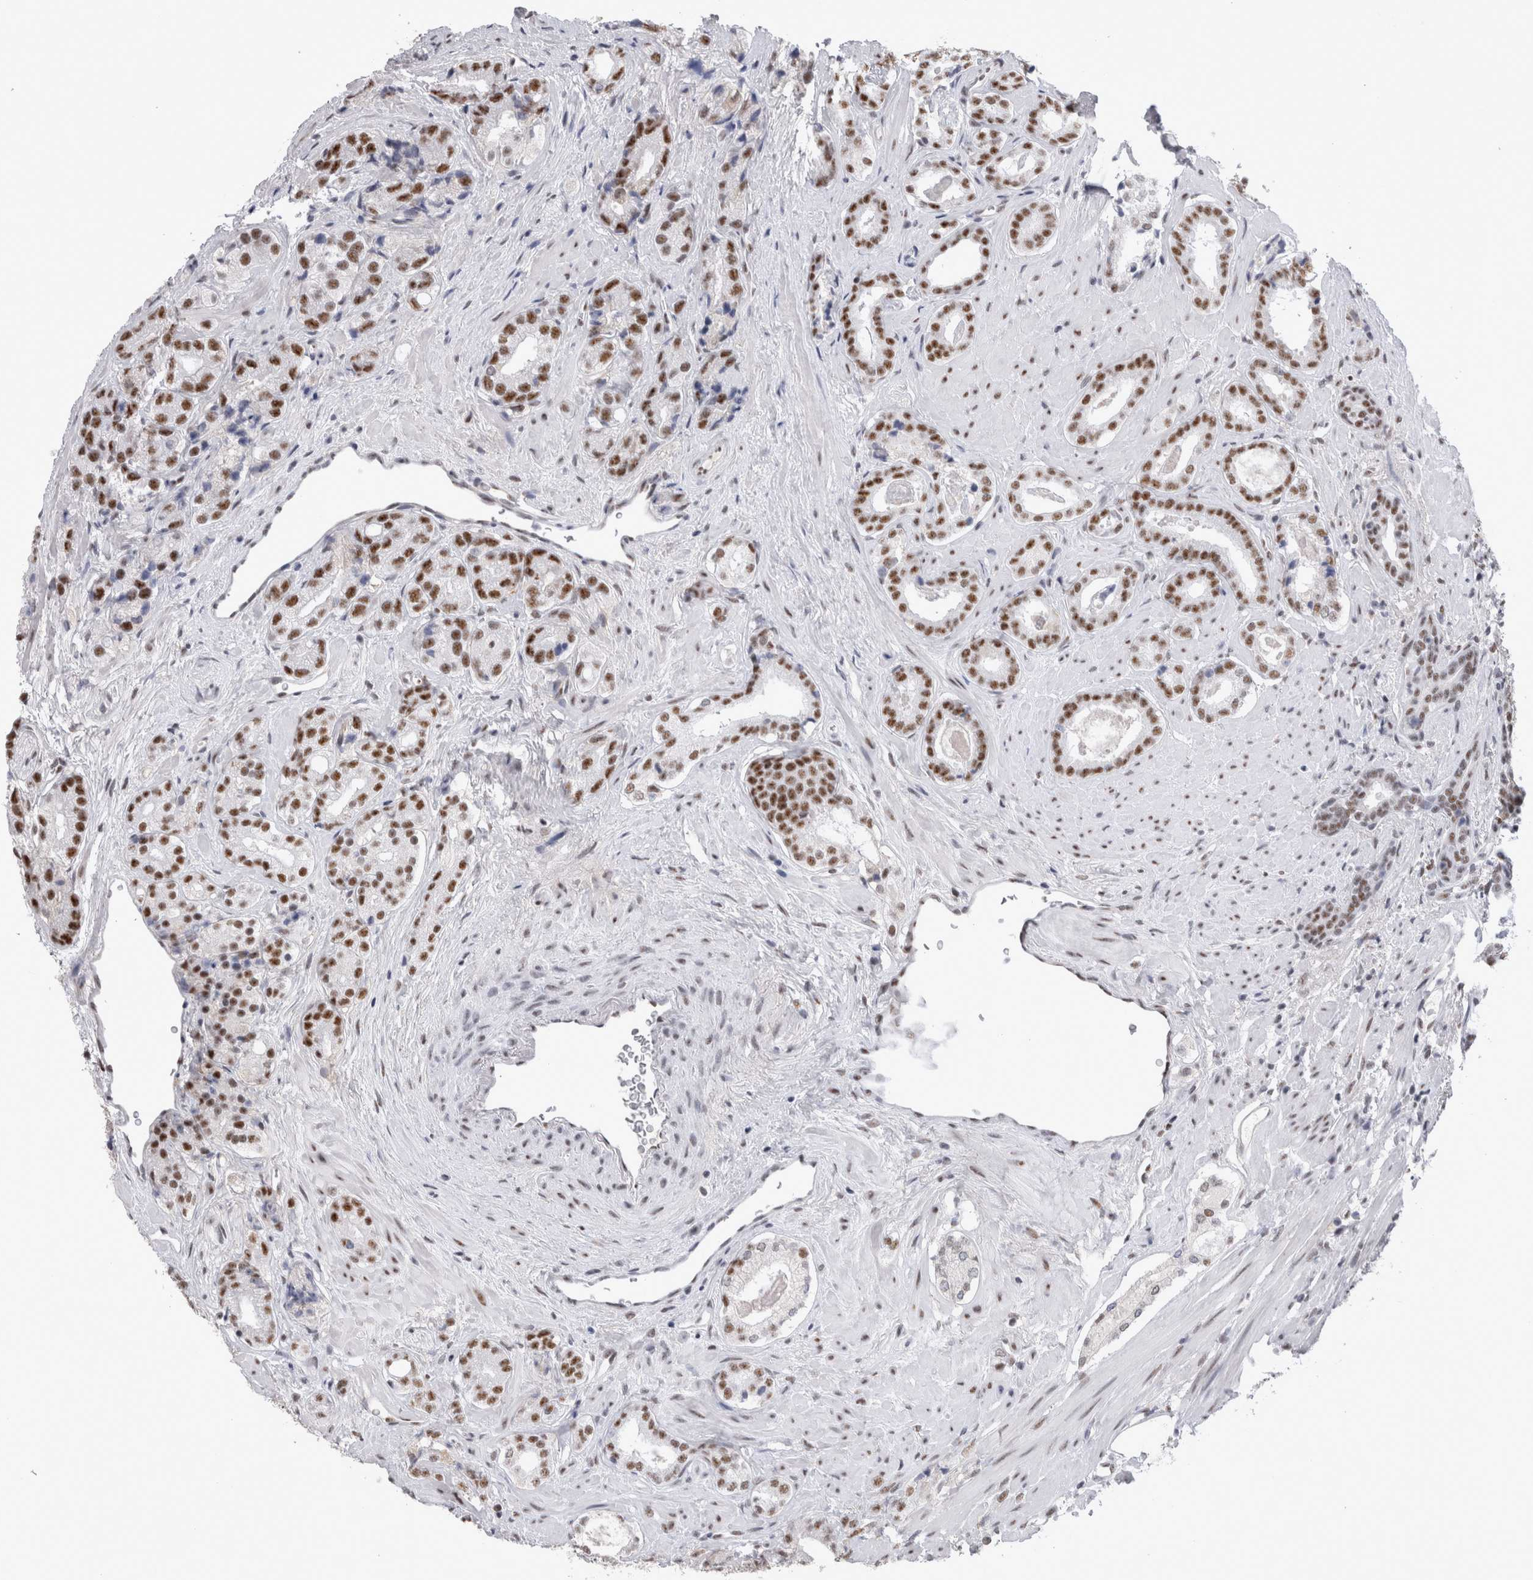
{"staining": {"intensity": "moderate", "quantity": "25%-75%", "location": "nuclear"}, "tissue": "prostate cancer", "cell_type": "Tumor cells", "image_type": "cancer", "snomed": [{"axis": "morphology", "description": "Adenocarcinoma, High grade"}, {"axis": "topography", "description": "Prostate"}], "caption": "This image demonstrates IHC staining of adenocarcinoma (high-grade) (prostate), with medium moderate nuclear staining in about 25%-75% of tumor cells.", "gene": "API5", "patient": {"sex": "male", "age": 71}}